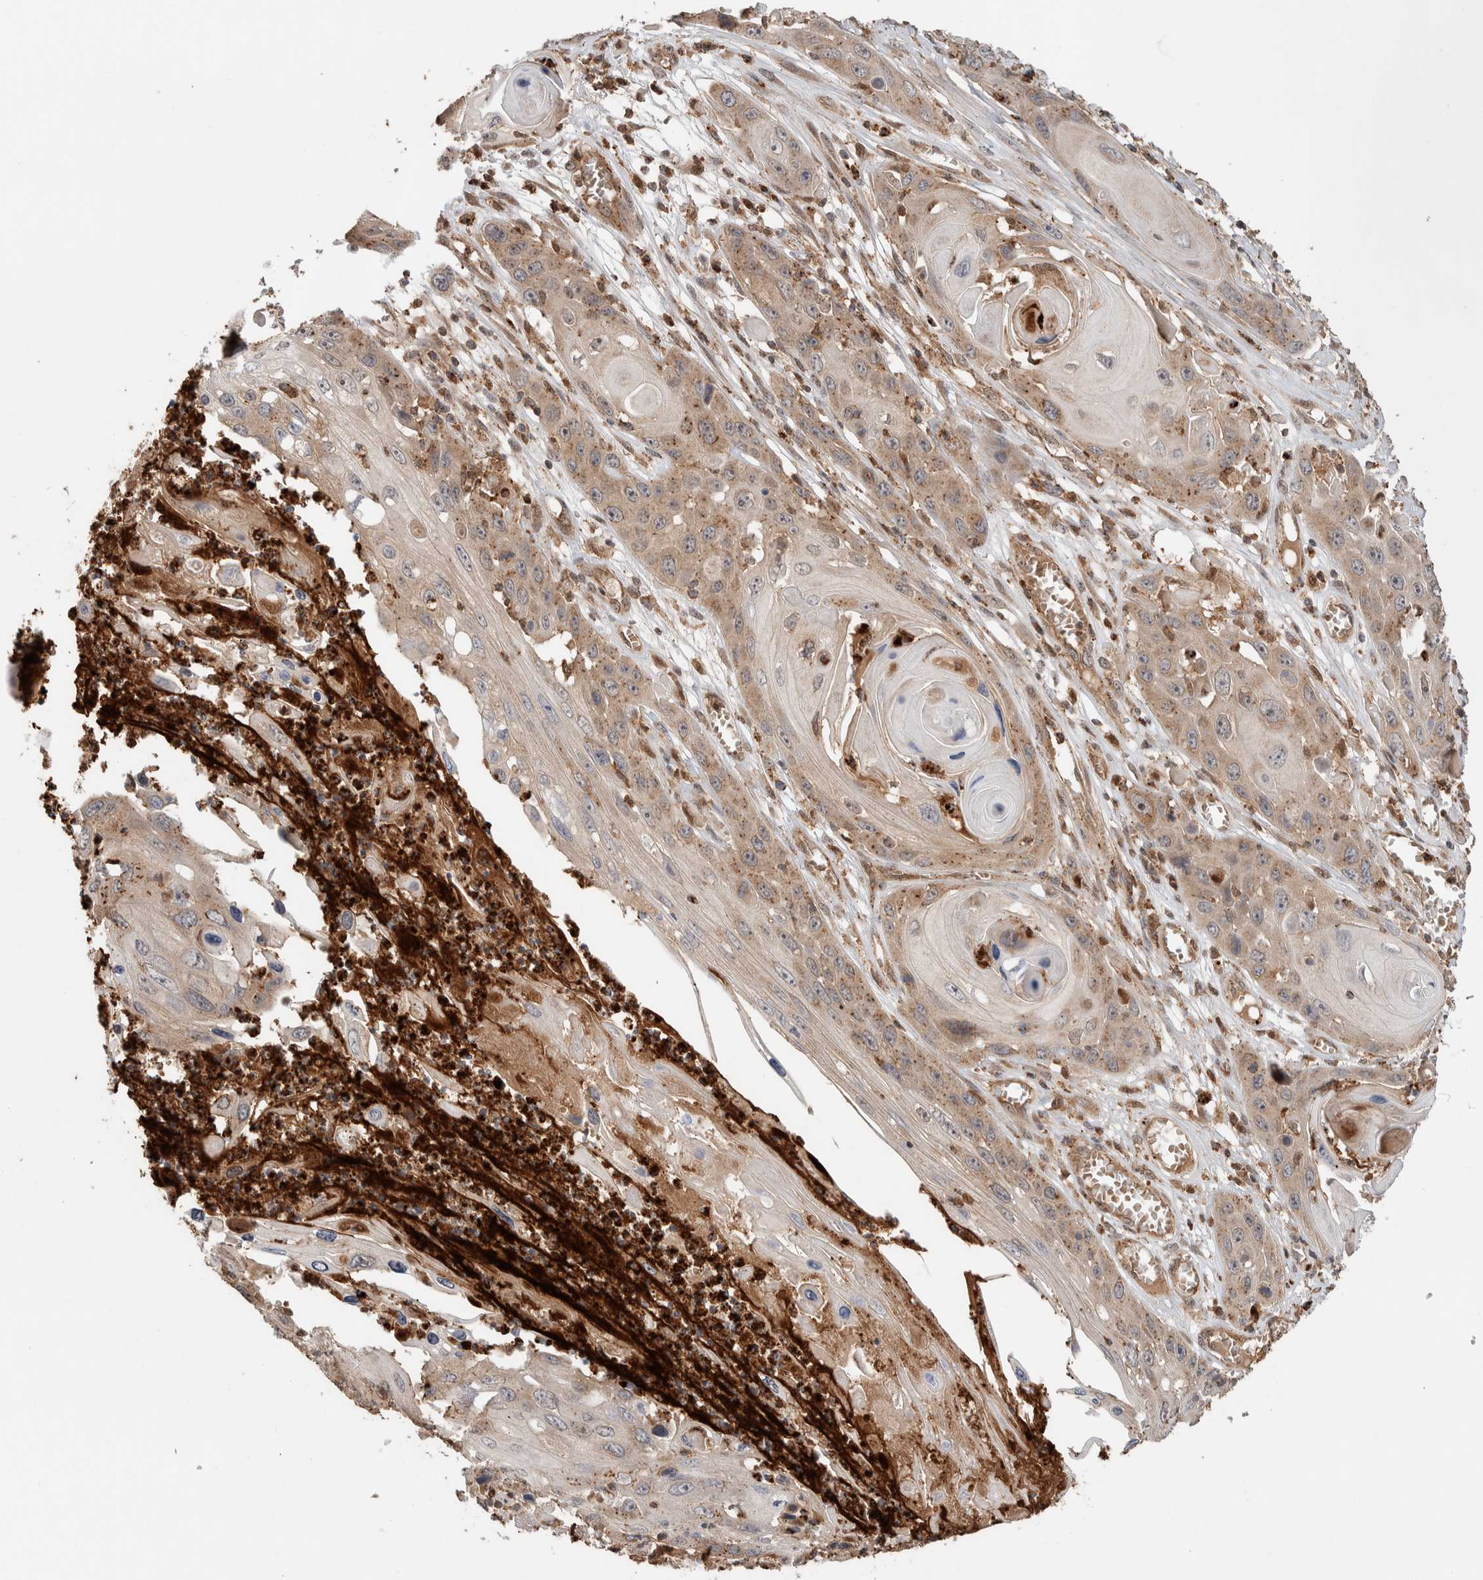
{"staining": {"intensity": "weak", "quantity": ">75%", "location": "cytoplasmic/membranous"}, "tissue": "skin cancer", "cell_type": "Tumor cells", "image_type": "cancer", "snomed": [{"axis": "morphology", "description": "Squamous cell carcinoma, NOS"}, {"axis": "topography", "description": "Skin"}], "caption": "Tumor cells exhibit weak cytoplasmic/membranous positivity in about >75% of cells in skin cancer. The protein is stained brown, and the nuclei are stained in blue (DAB IHC with brightfield microscopy, high magnification).", "gene": "VPS53", "patient": {"sex": "male", "age": 55}}